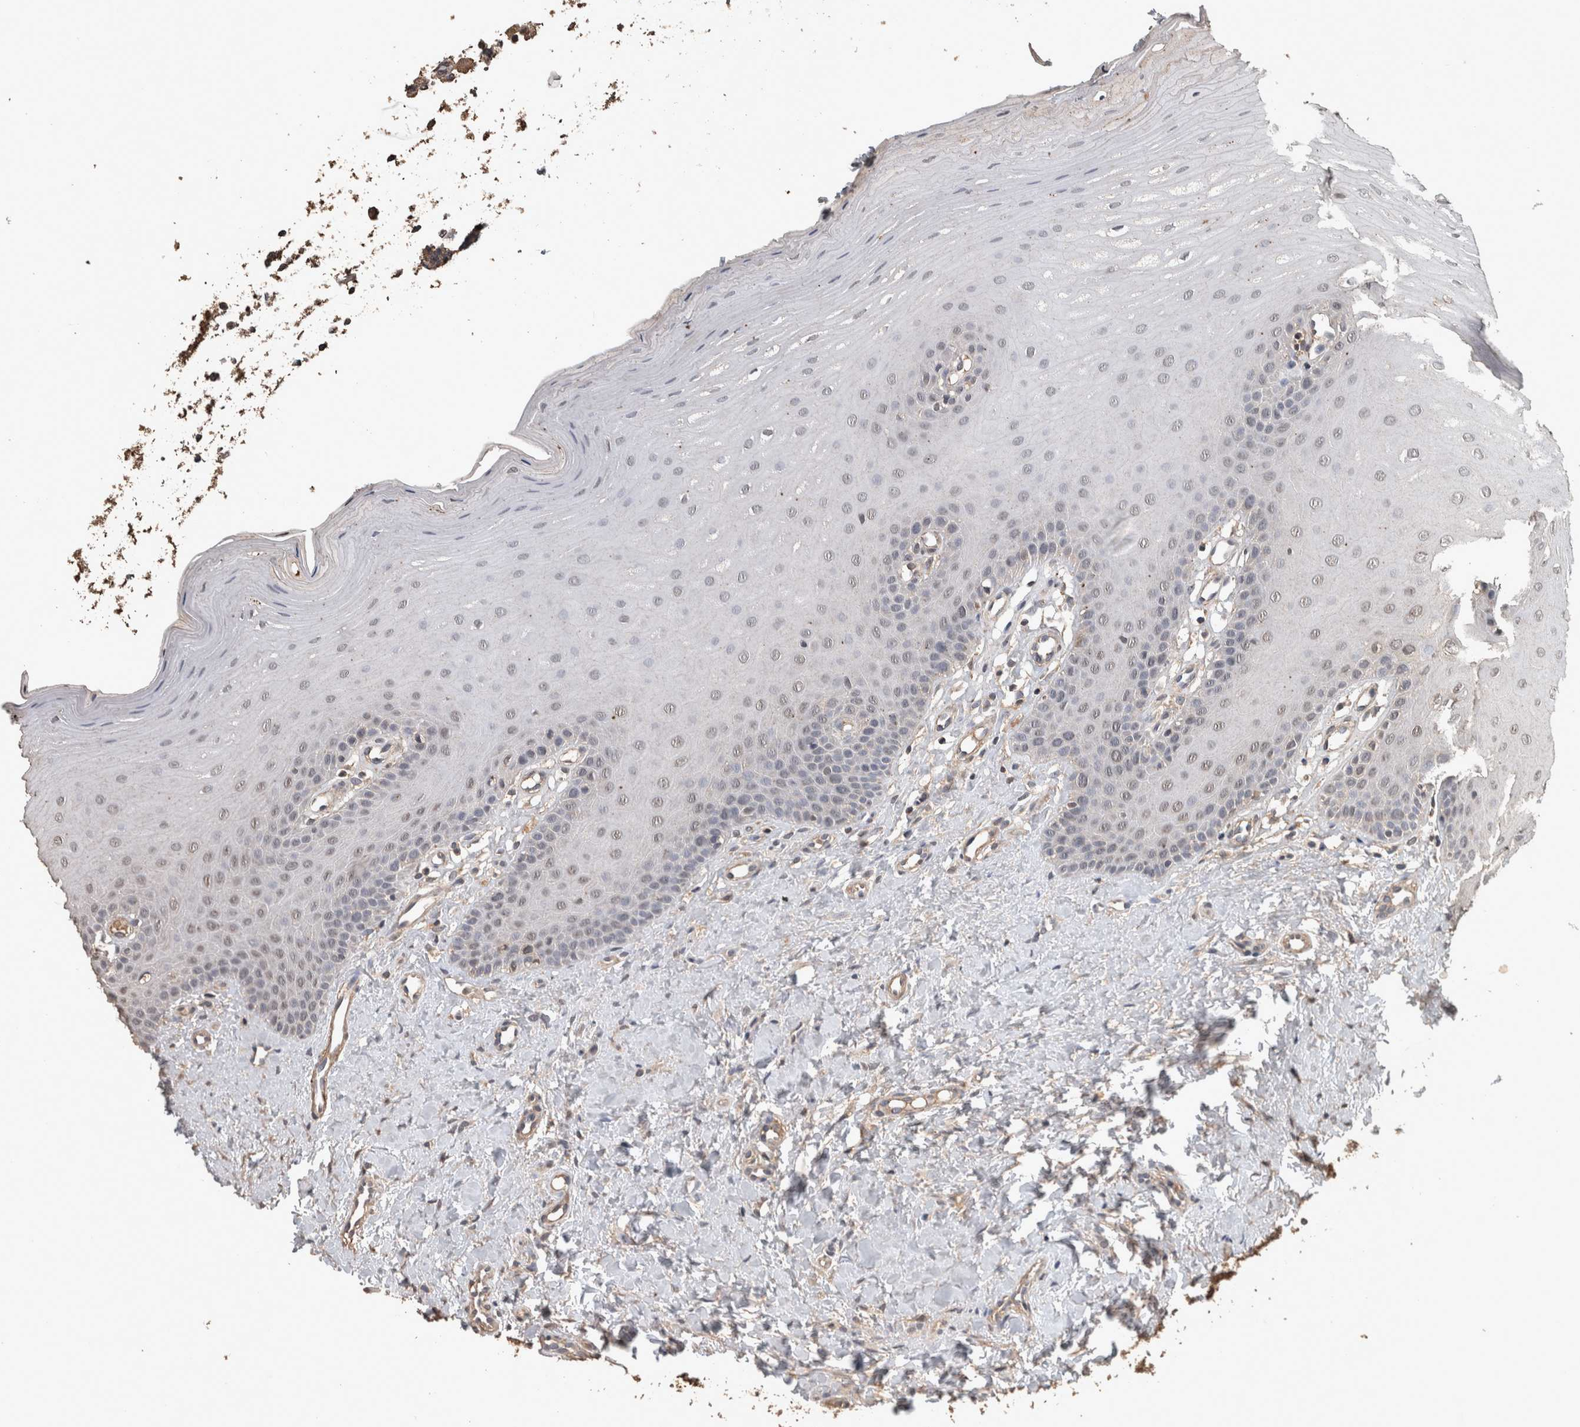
{"staining": {"intensity": "weak", "quantity": "25%-75%", "location": "nuclear"}, "tissue": "oral mucosa", "cell_type": "Squamous epithelial cells", "image_type": "normal", "snomed": [{"axis": "morphology", "description": "Normal tissue, NOS"}, {"axis": "topography", "description": "Oral tissue"}], "caption": "Immunohistochemistry of unremarkable oral mucosa shows low levels of weak nuclear positivity in about 25%-75% of squamous epithelial cells. Immunohistochemistry (ihc) stains the protein of interest in brown and the nuclei are stained blue.", "gene": "FGFRL1", "patient": {"sex": "female", "age": 39}}